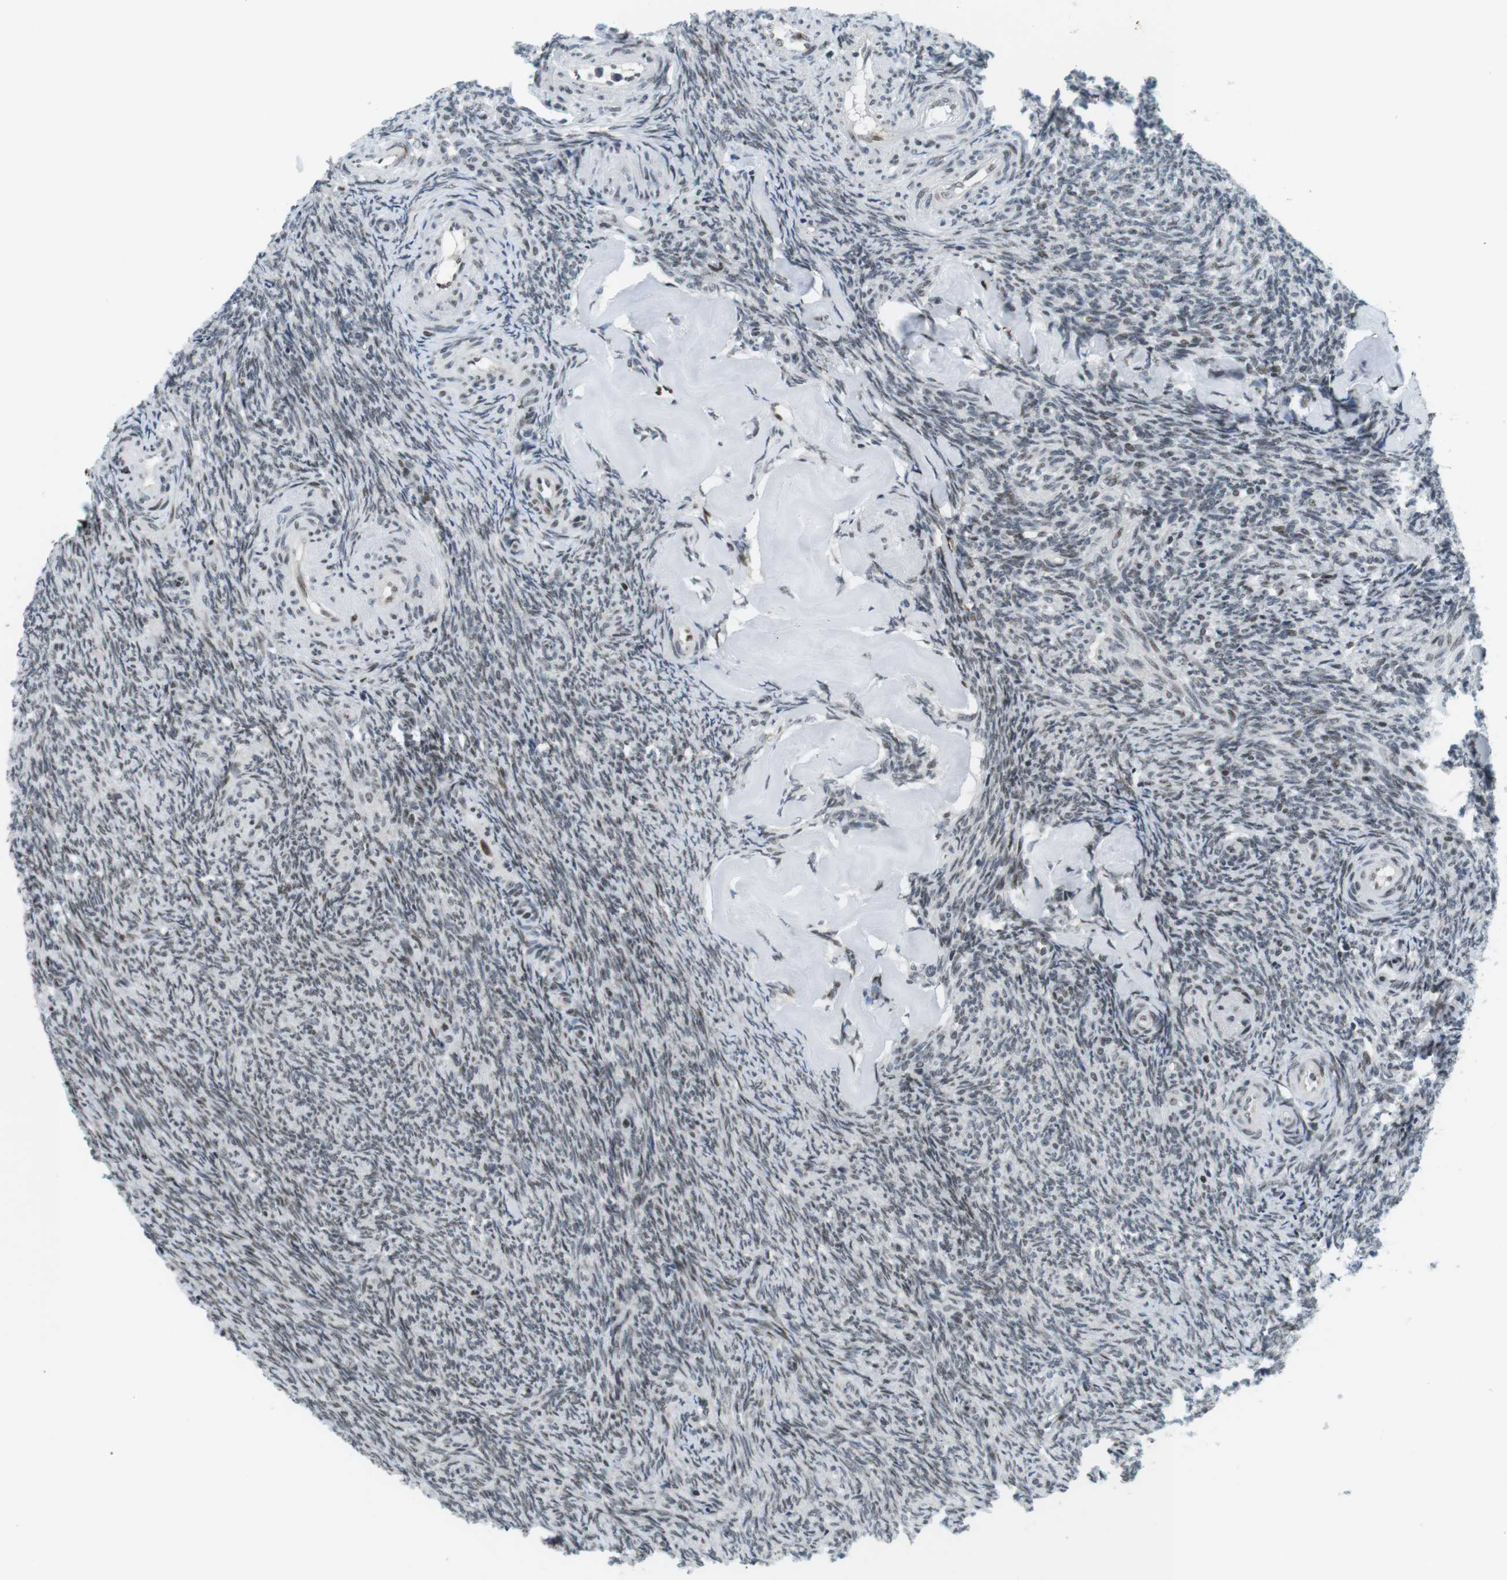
{"staining": {"intensity": "weak", "quantity": "25%-75%", "location": "cytoplasmic/membranous"}, "tissue": "ovary", "cell_type": "Follicle cells", "image_type": "normal", "snomed": [{"axis": "morphology", "description": "Normal tissue, NOS"}, {"axis": "topography", "description": "Ovary"}], "caption": "Brown immunohistochemical staining in normal ovary exhibits weak cytoplasmic/membranous positivity in approximately 25%-75% of follicle cells. The staining is performed using DAB brown chromogen to label protein expression. The nuclei are counter-stained blue using hematoxylin.", "gene": "CDC27", "patient": {"sex": "female", "age": 41}}